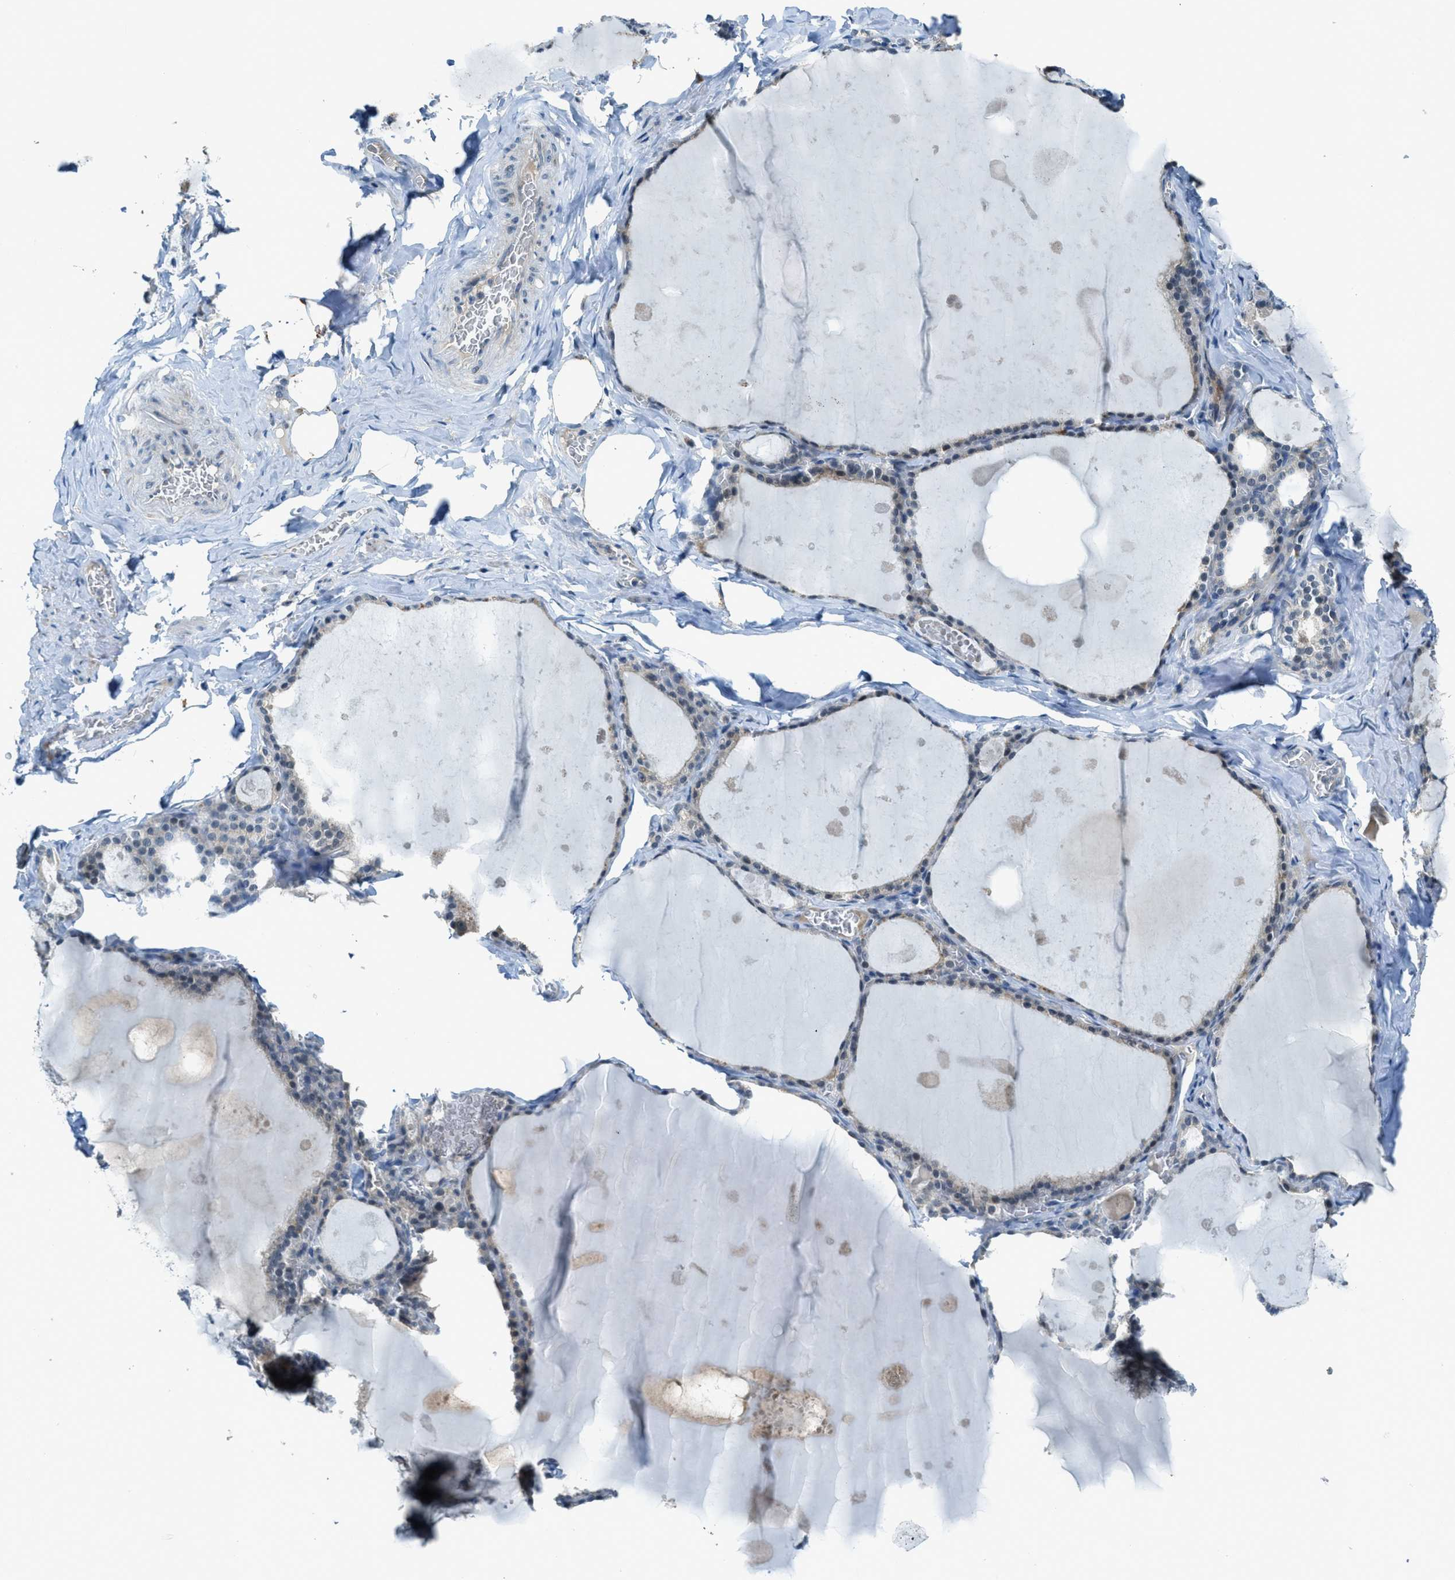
{"staining": {"intensity": "weak", "quantity": "<25%", "location": "cytoplasmic/membranous"}, "tissue": "thyroid gland", "cell_type": "Glandular cells", "image_type": "normal", "snomed": [{"axis": "morphology", "description": "Normal tissue, NOS"}, {"axis": "topography", "description": "Thyroid gland"}], "caption": "There is no significant staining in glandular cells of thyroid gland. (Stains: DAB immunohistochemistry (IHC) with hematoxylin counter stain, Microscopy: brightfield microscopy at high magnification).", "gene": "CDON", "patient": {"sex": "male", "age": 56}}